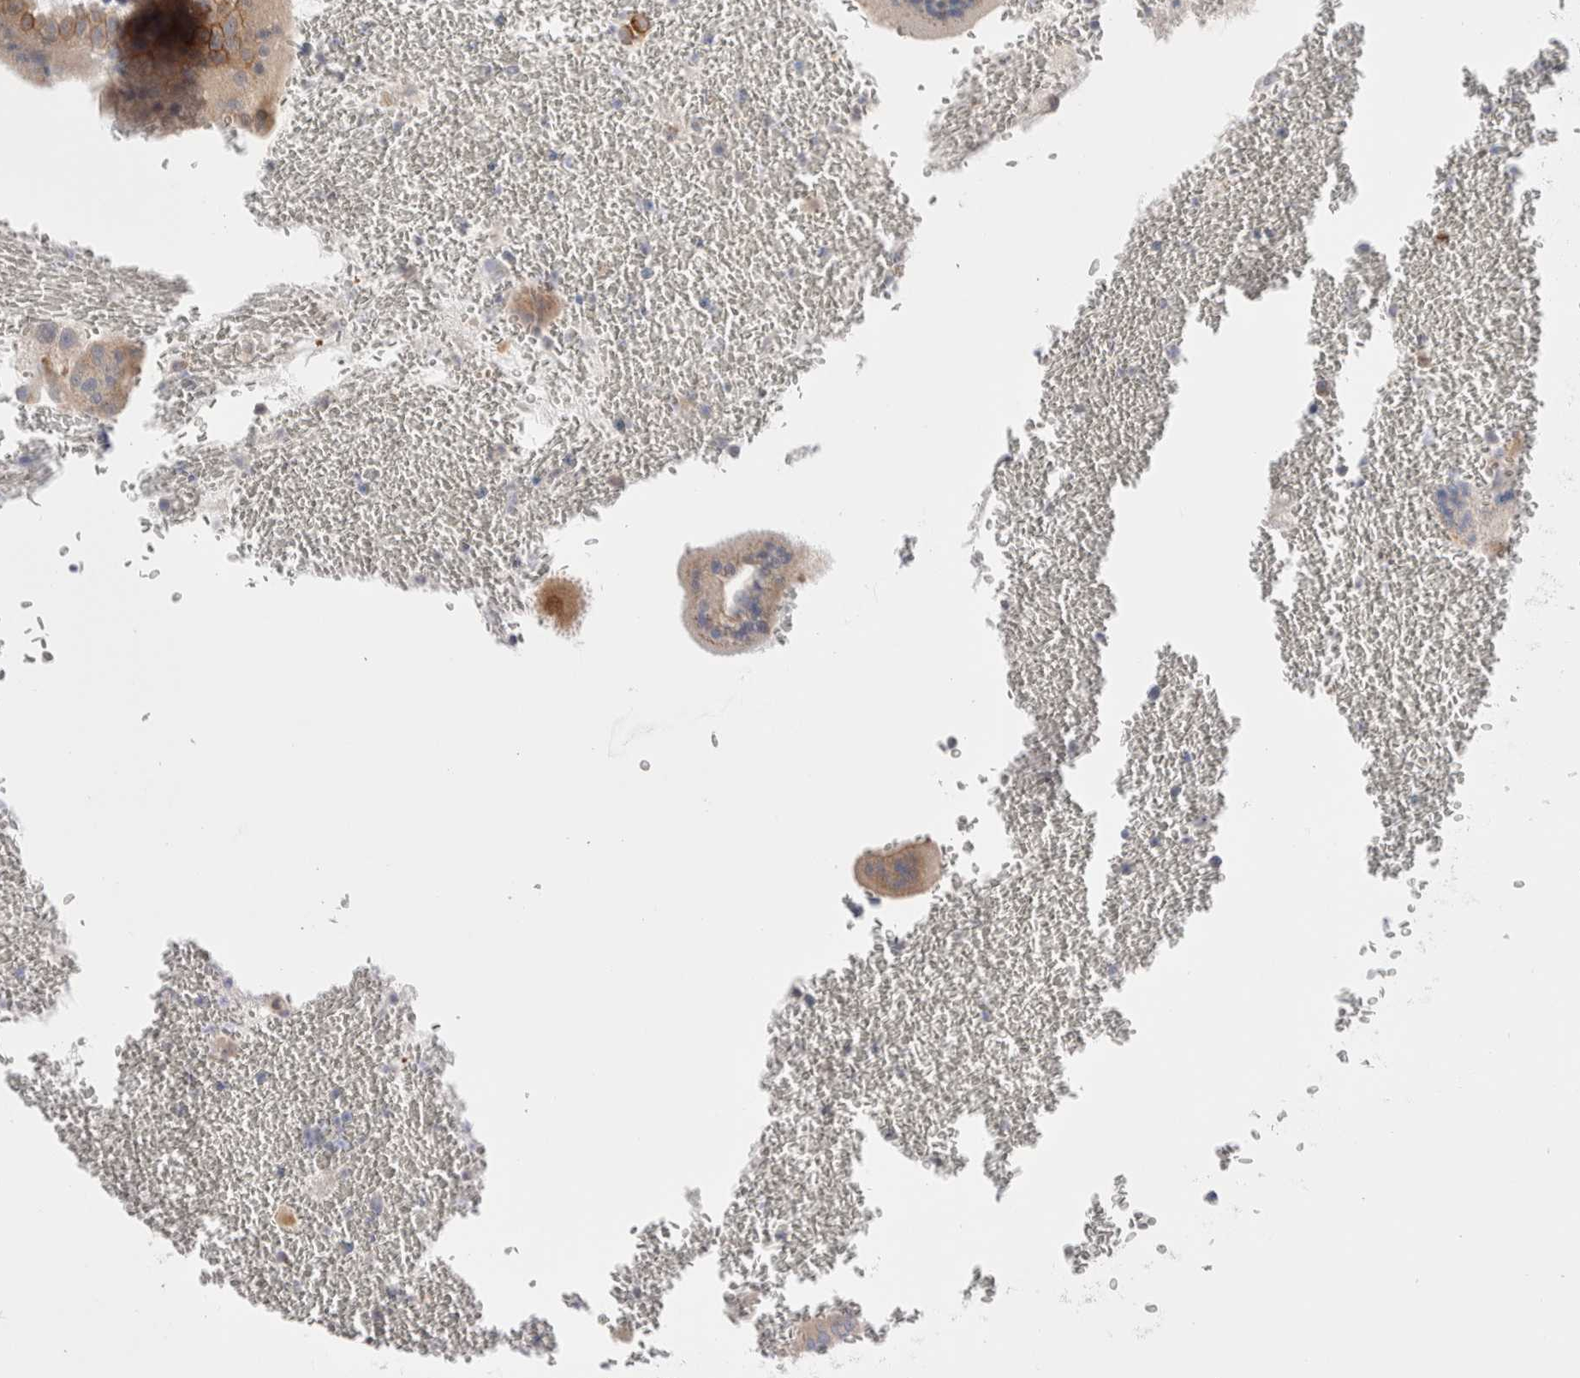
{"staining": {"intensity": "moderate", "quantity": ">75%", "location": "cytoplasmic/membranous"}, "tissue": "placenta", "cell_type": "Trophoblastic cells", "image_type": "normal", "snomed": [{"axis": "morphology", "description": "Normal tissue, NOS"}, {"axis": "topography", "description": "Placenta"}], "caption": "This image exhibits normal placenta stained with immunohistochemistry to label a protein in brown. The cytoplasmic/membranous of trophoblastic cells show moderate positivity for the protein. Nuclei are counter-stained blue.", "gene": "C1orf112", "patient": {"sex": "female", "age": 35}}